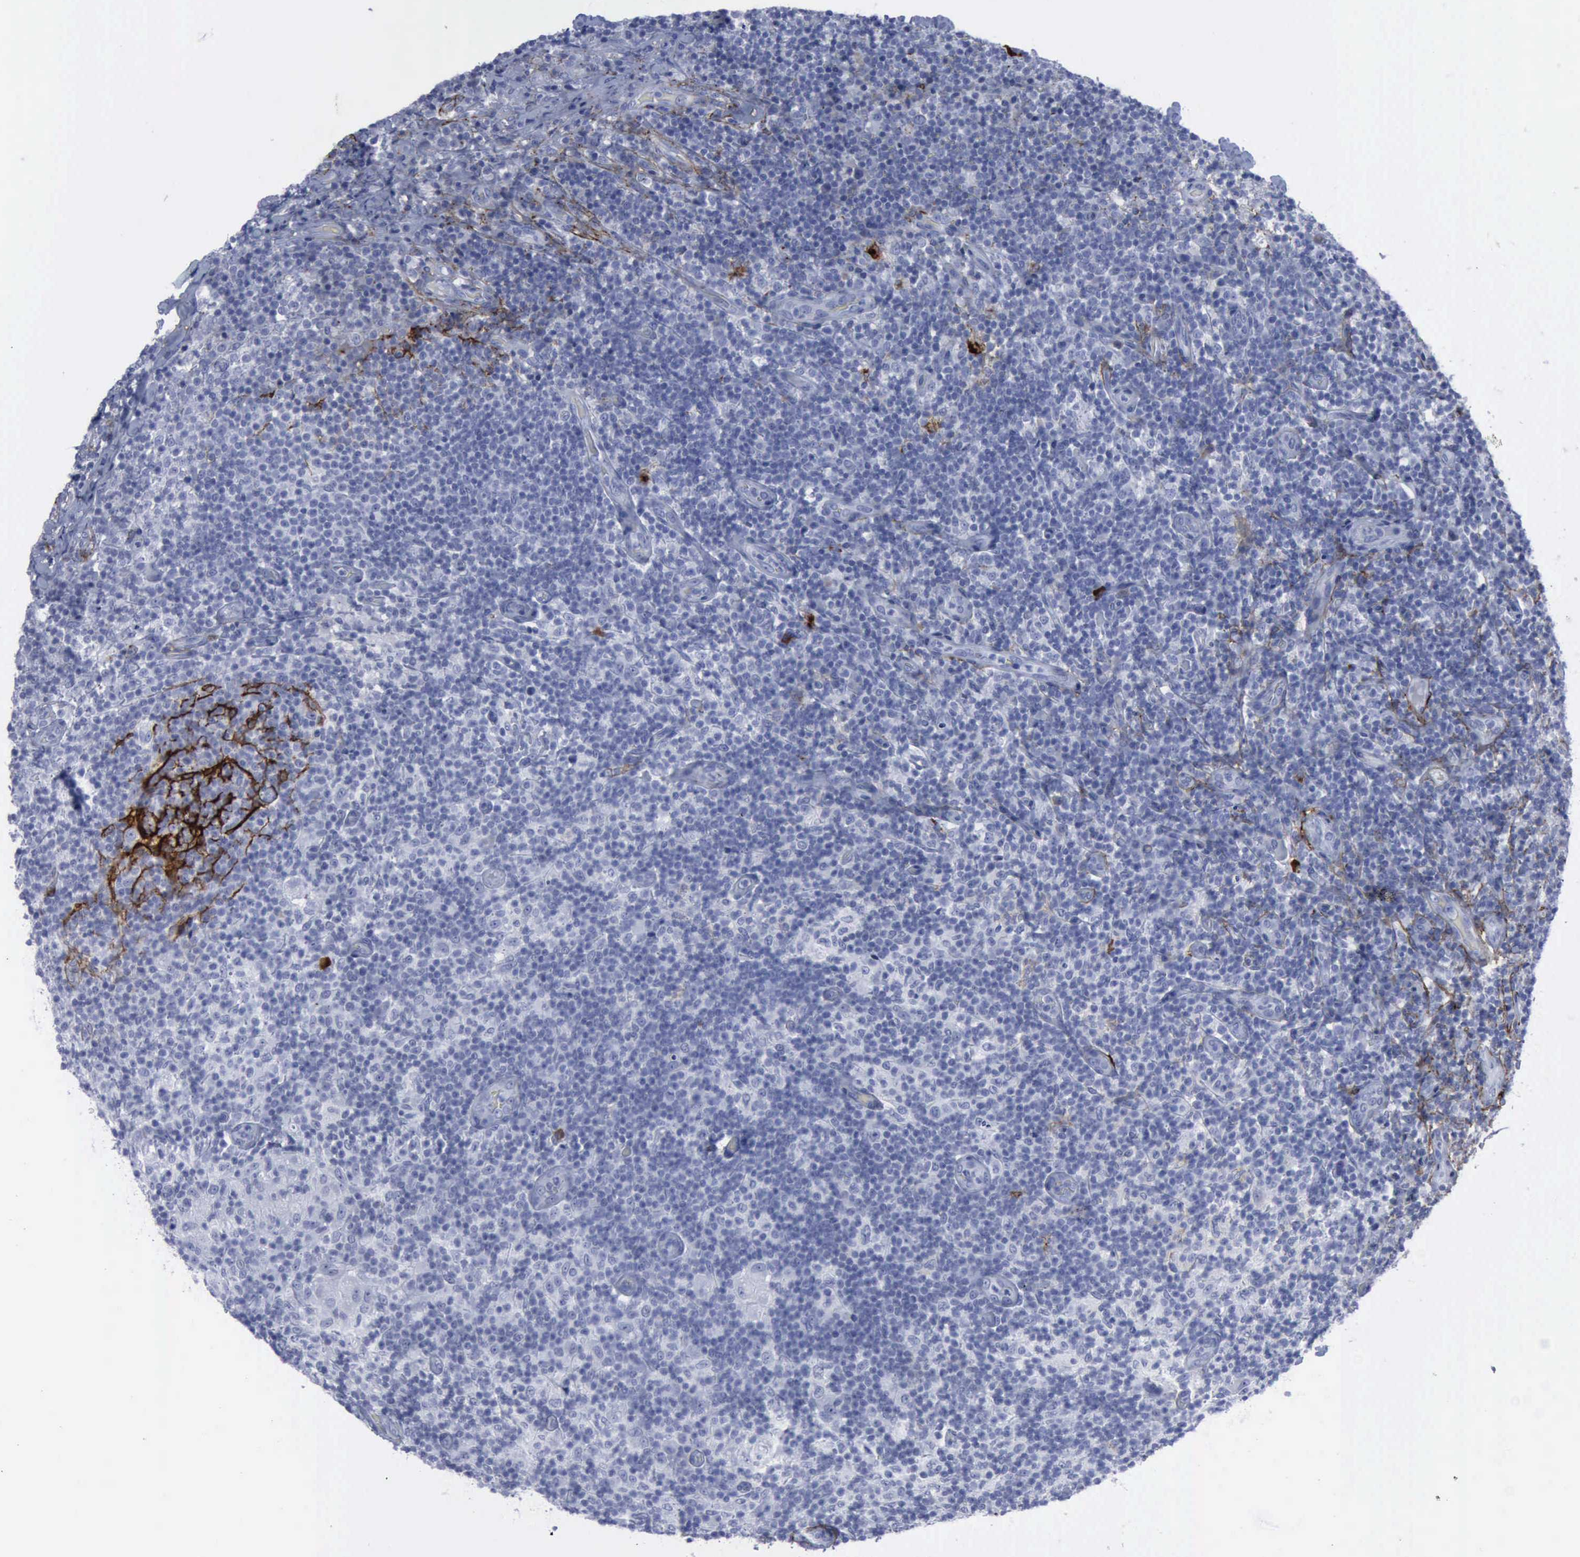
{"staining": {"intensity": "negative", "quantity": "none", "location": "none"}, "tissue": "lymph node", "cell_type": "Germinal center cells", "image_type": "normal", "snomed": [{"axis": "morphology", "description": "Normal tissue, NOS"}, {"axis": "morphology", "description": "Inflammation, NOS"}, {"axis": "topography", "description": "Lymph node"}], "caption": "A high-resolution photomicrograph shows IHC staining of benign lymph node, which reveals no significant positivity in germinal center cells.", "gene": "NGFR", "patient": {"sex": "male", "age": 46}}